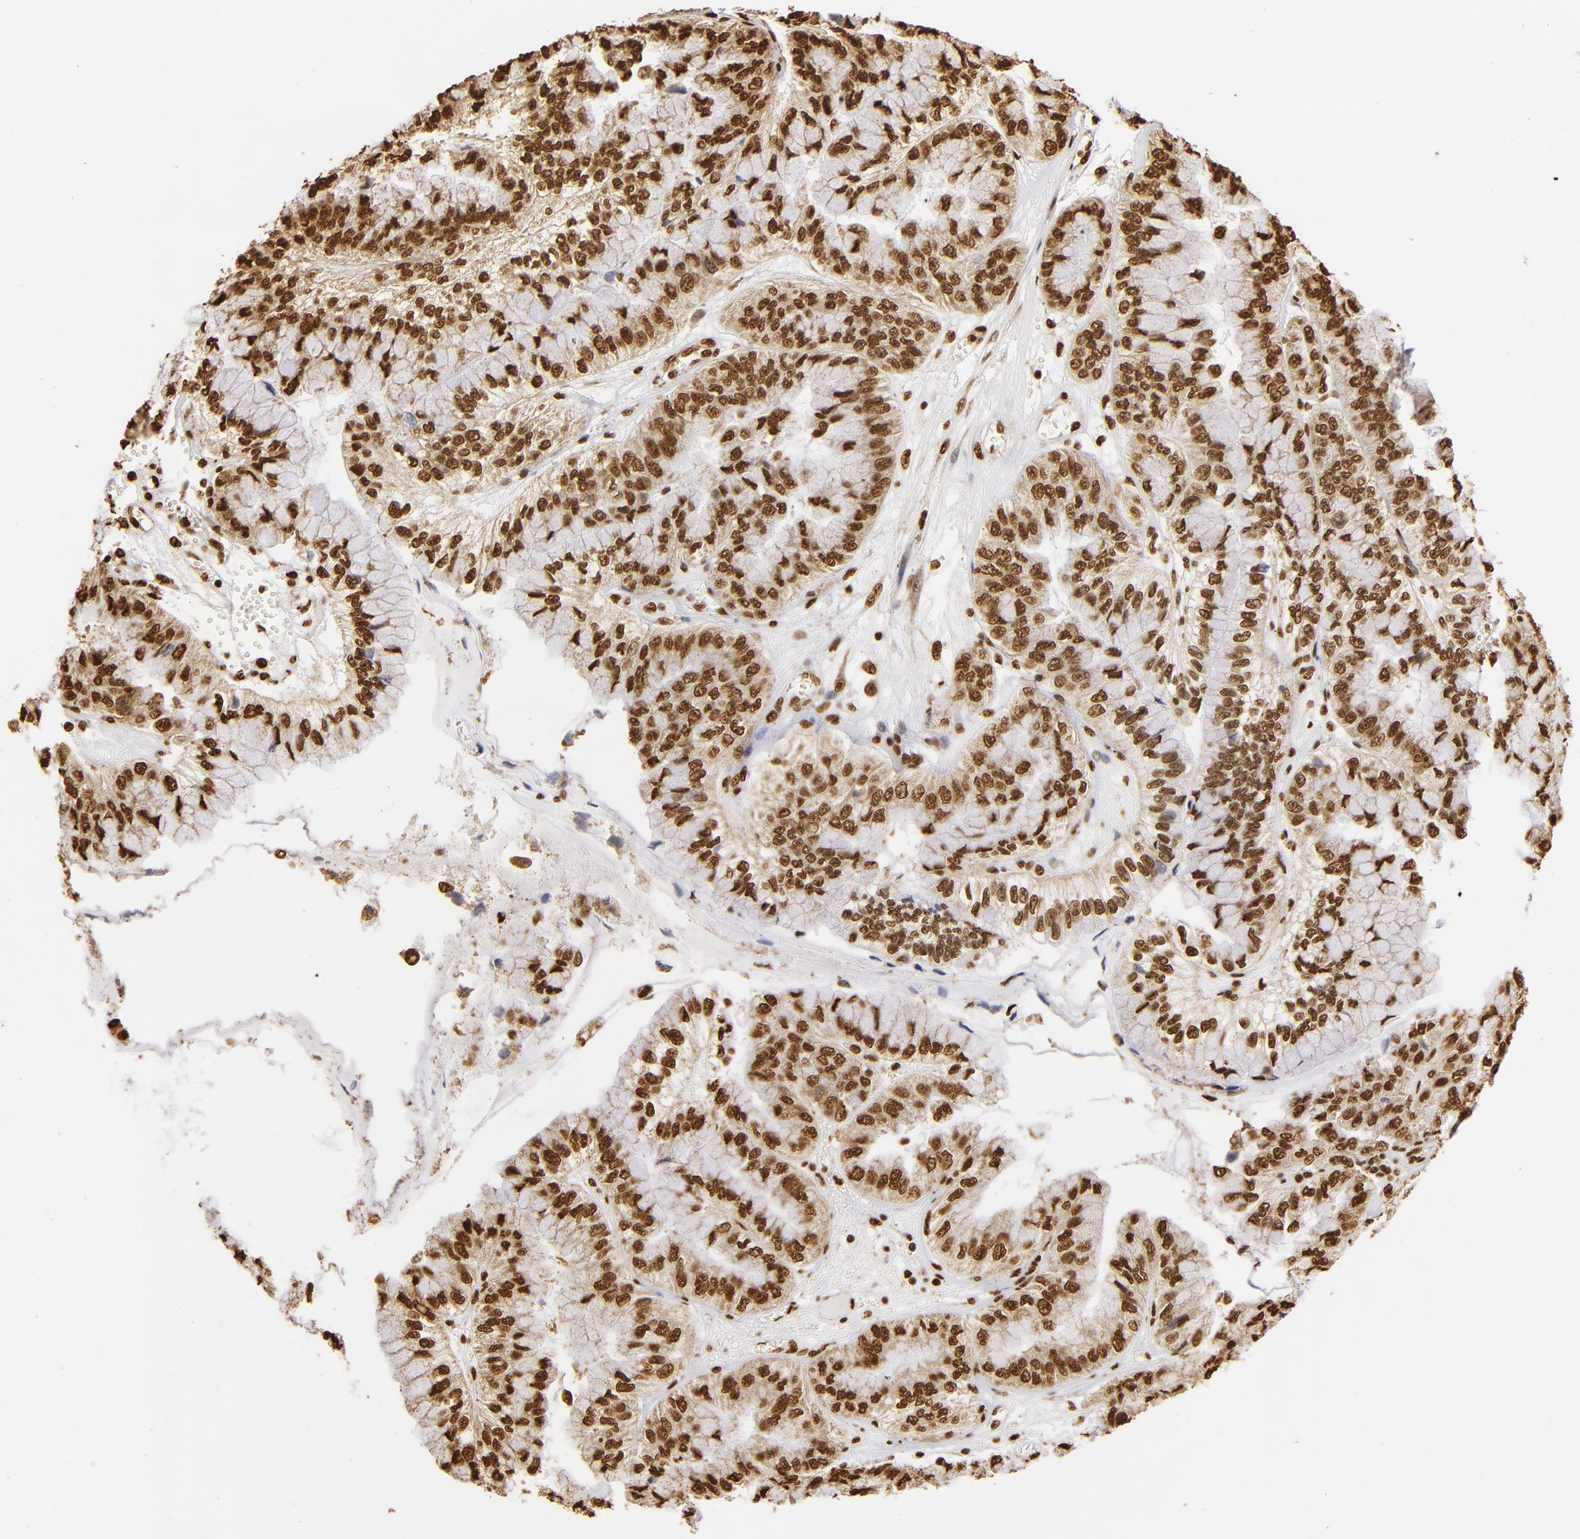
{"staining": {"intensity": "strong", "quantity": ">75%", "location": "nuclear"}, "tissue": "liver cancer", "cell_type": "Tumor cells", "image_type": "cancer", "snomed": [{"axis": "morphology", "description": "Cholangiocarcinoma"}, {"axis": "topography", "description": "Liver"}], "caption": "Liver cancer stained for a protein displays strong nuclear positivity in tumor cells.", "gene": "ILF3", "patient": {"sex": "female", "age": 79}}